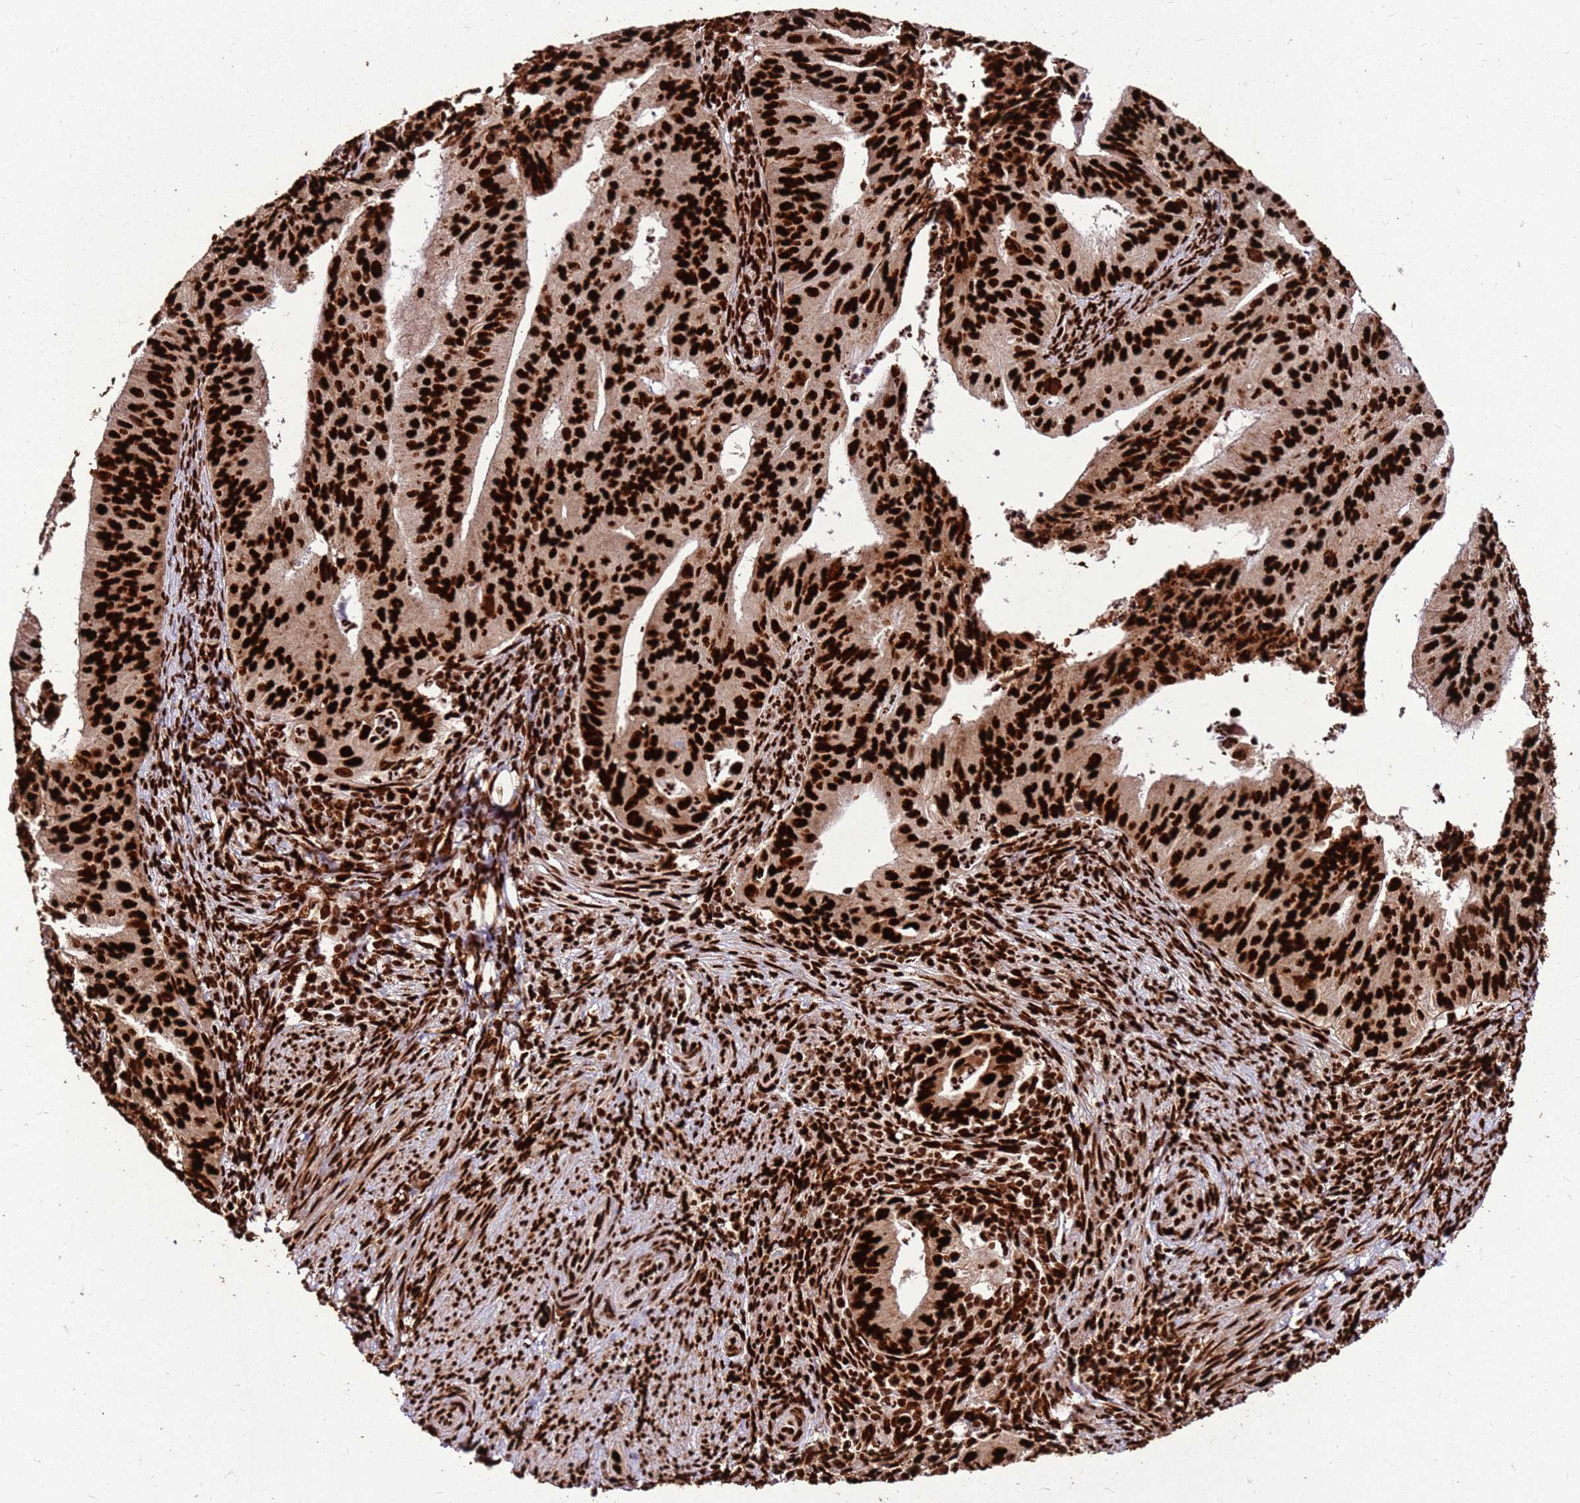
{"staining": {"intensity": "strong", "quantity": ">75%", "location": "nuclear"}, "tissue": "endometrial cancer", "cell_type": "Tumor cells", "image_type": "cancer", "snomed": [{"axis": "morphology", "description": "Adenocarcinoma, NOS"}, {"axis": "topography", "description": "Endometrium"}], "caption": "Tumor cells exhibit strong nuclear expression in about >75% of cells in endometrial adenocarcinoma. (Brightfield microscopy of DAB IHC at high magnification).", "gene": "HNRNPAB", "patient": {"sex": "female", "age": 50}}